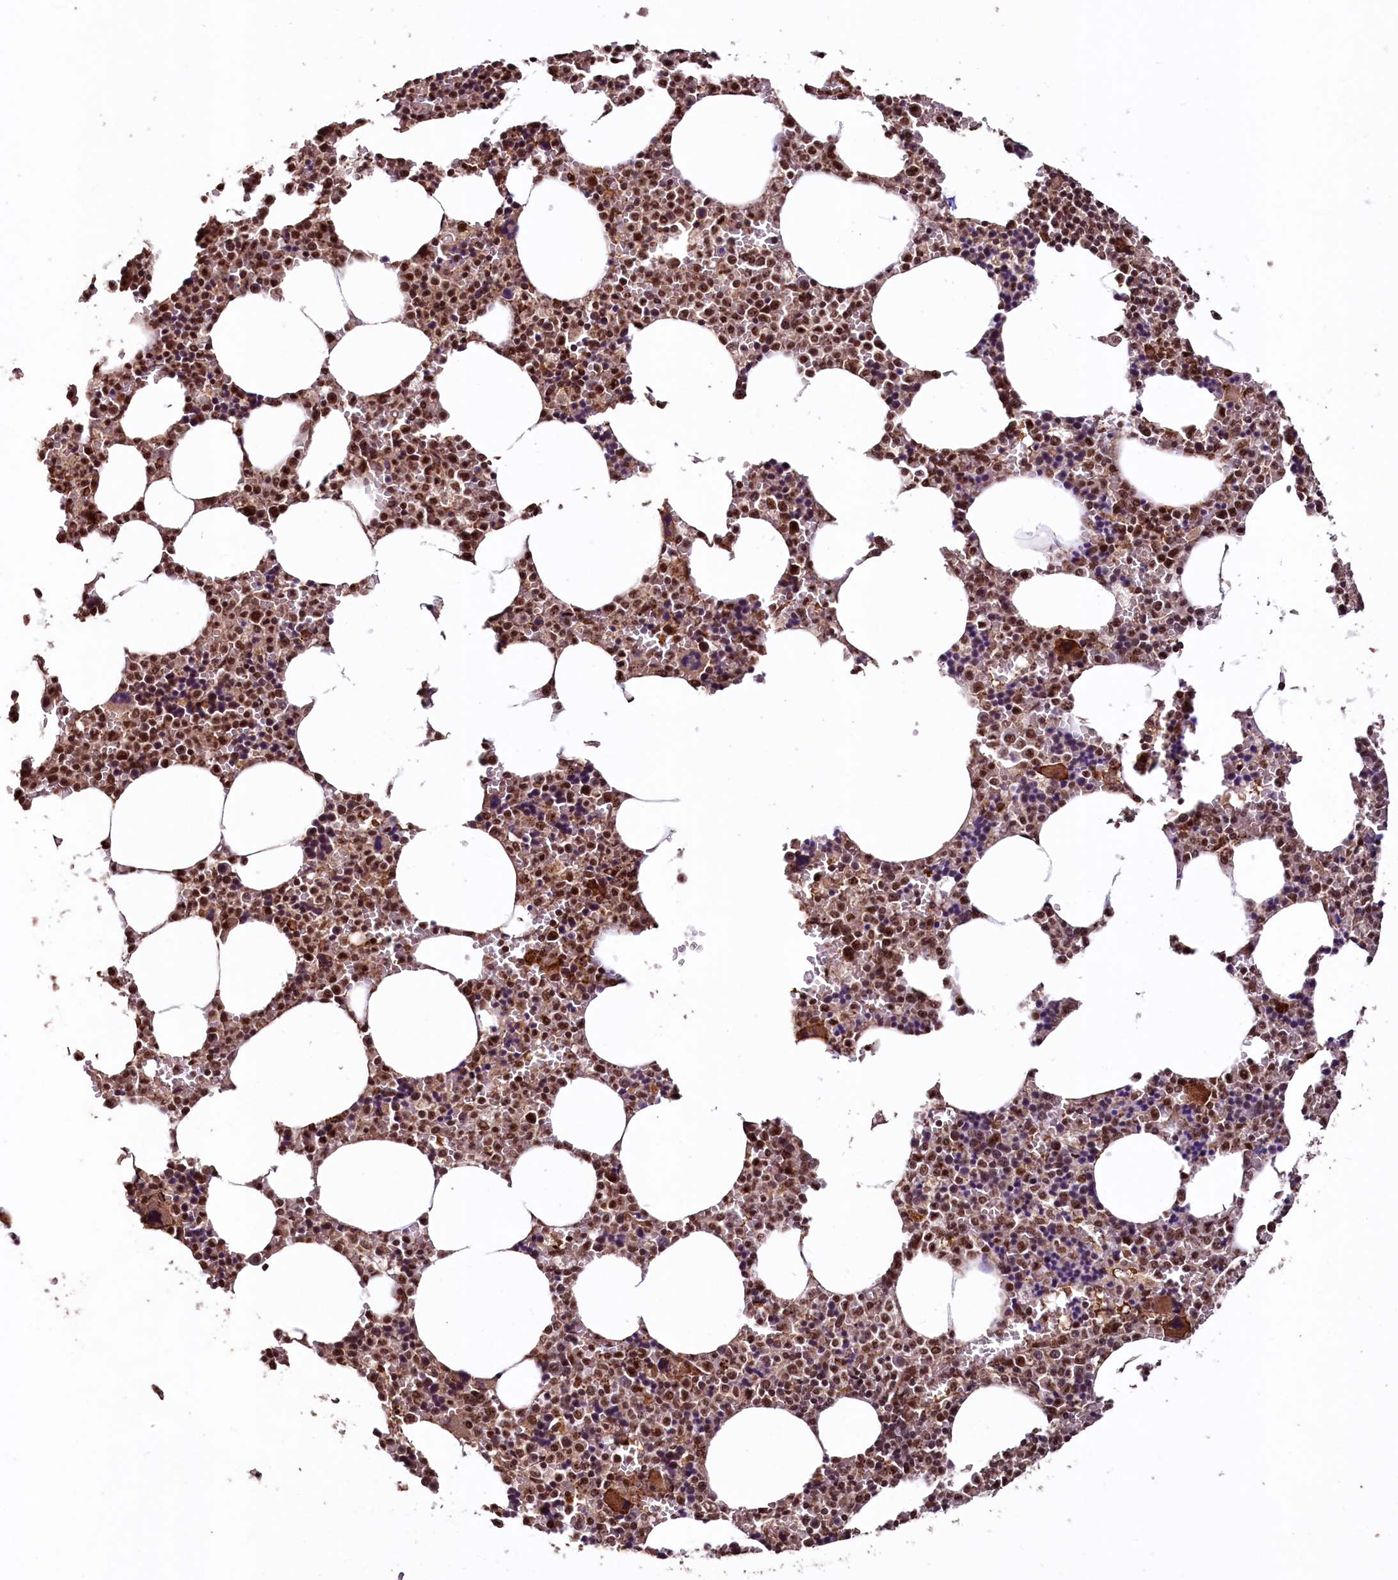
{"staining": {"intensity": "strong", "quantity": ">75%", "location": "nuclear"}, "tissue": "bone marrow", "cell_type": "Hematopoietic cells", "image_type": "normal", "snomed": [{"axis": "morphology", "description": "Normal tissue, NOS"}, {"axis": "topography", "description": "Bone marrow"}], "caption": "Protein expression analysis of benign bone marrow reveals strong nuclear staining in approximately >75% of hematopoietic cells. (Stains: DAB in brown, nuclei in blue, Microscopy: brightfield microscopy at high magnification).", "gene": "SFSWAP", "patient": {"sex": "male", "age": 70}}